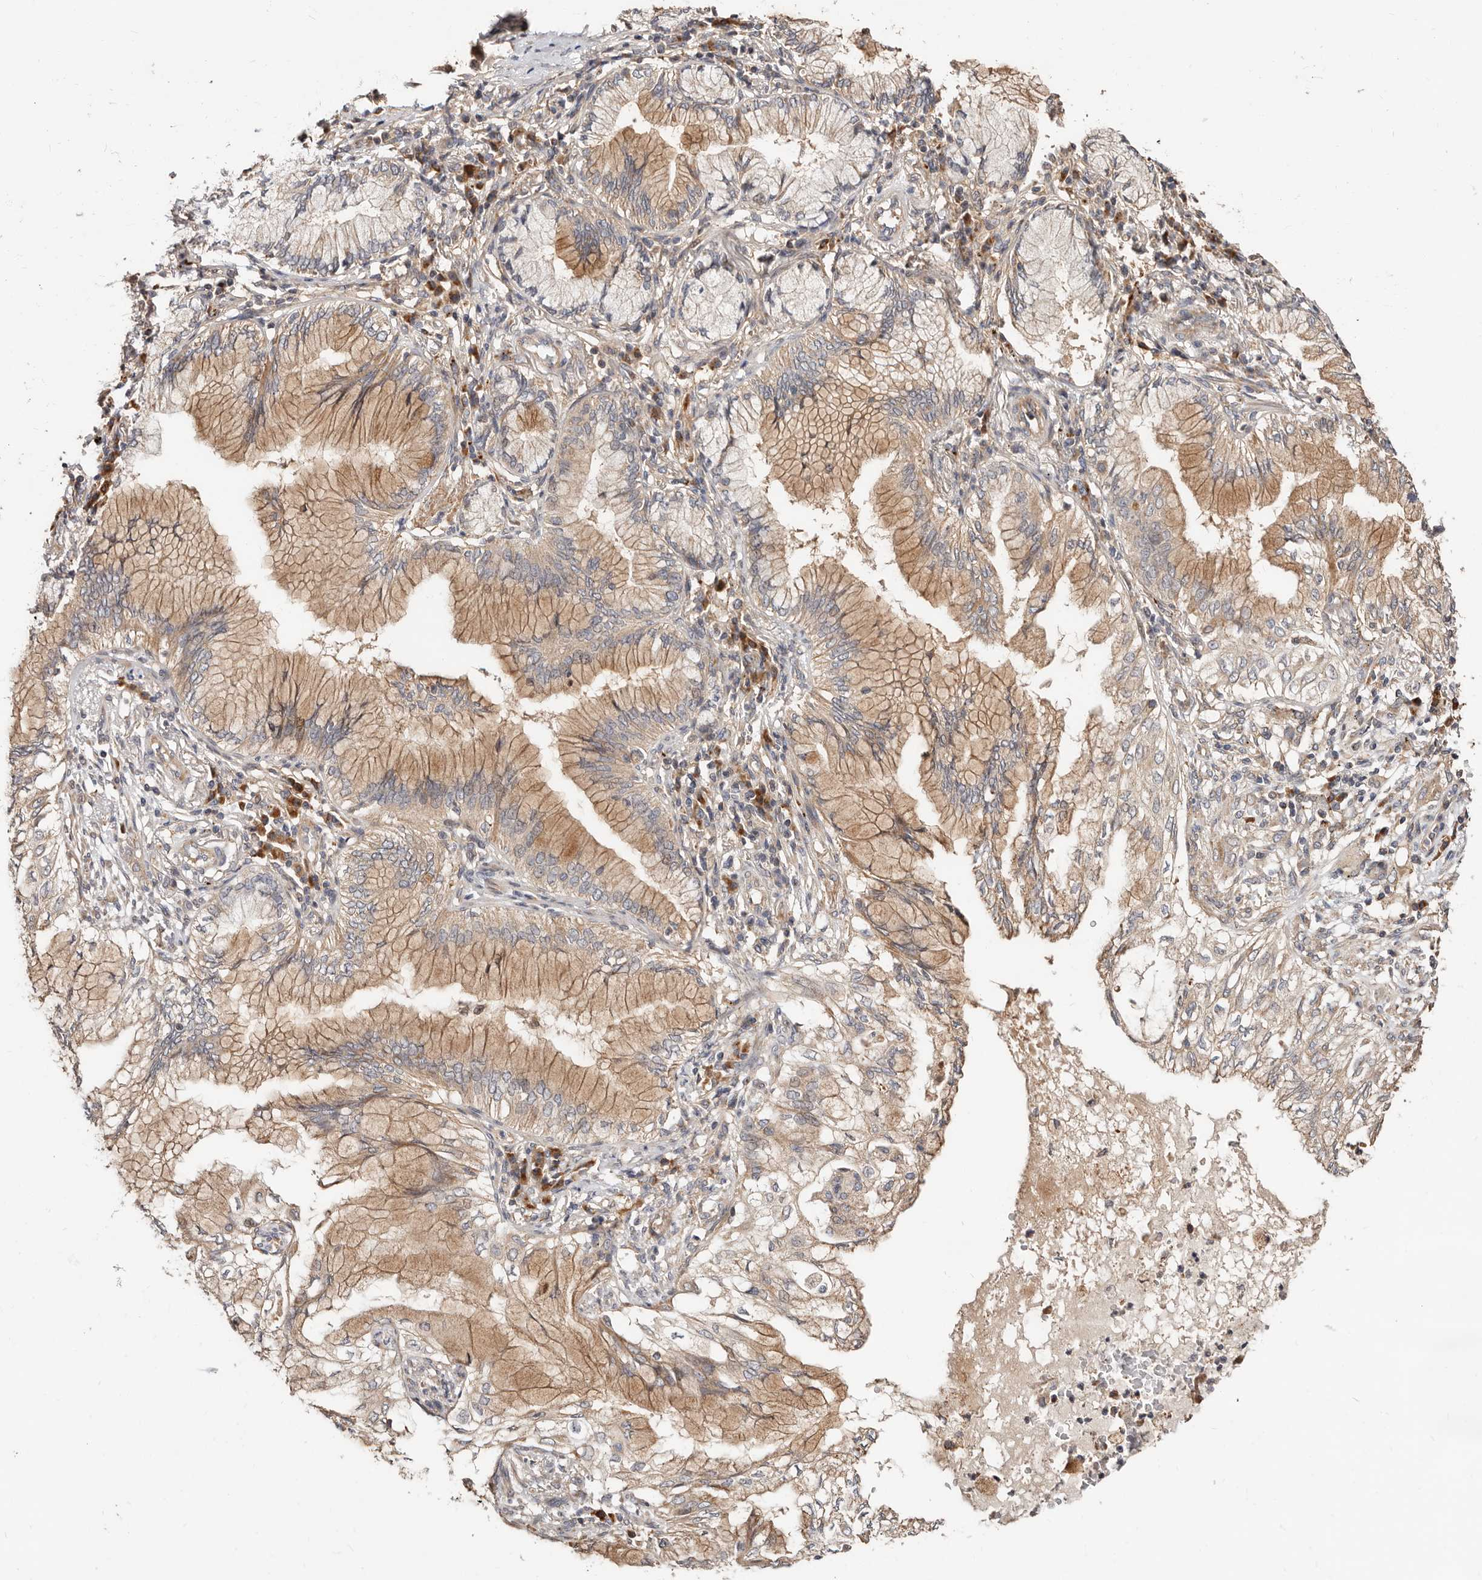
{"staining": {"intensity": "moderate", "quantity": ">75%", "location": "cytoplasmic/membranous"}, "tissue": "lung cancer", "cell_type": "Tumor cells", "image_type": "cancer", "snomed": [{"axis": "morphology", "description": "Adenocarcinoma, NOS"}, {"axis": "topography", "description": "Lung"}], "caption": "Moderate cytoplasmic/membranous expression is appreciated in approximately >75% of tumor cells in lung cancer.", "gene": "USP33", "patient": {"sex": "female", "age": 70}}